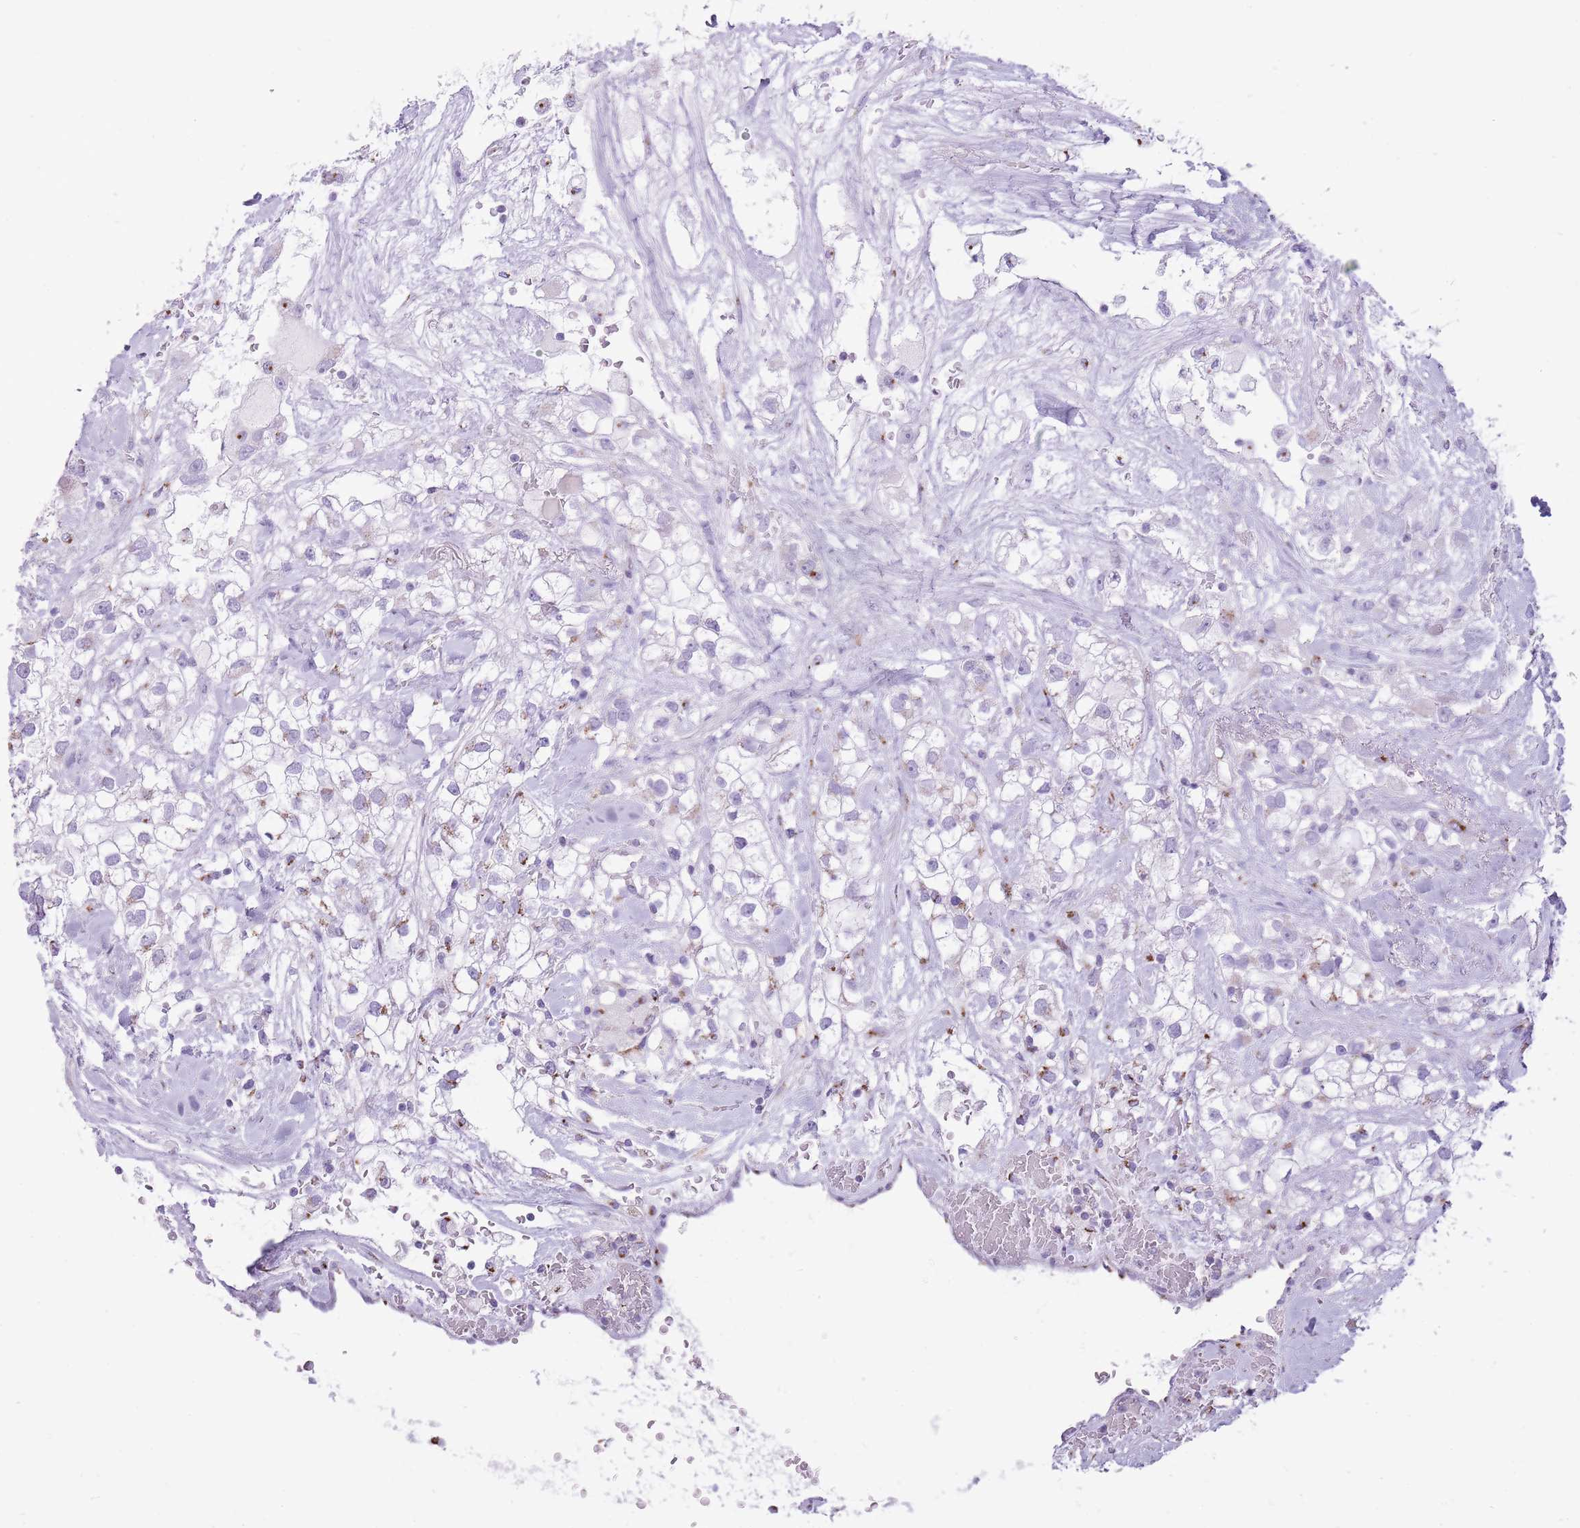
{"staining": {"intensity": "moderate", "quantity": "<25%", "location": "cytoplasmic/membranous"}, "tissue": "renal cancer", "cell_type": "Tumor cells", "image_type": "cancer", "snomed": [{"axis": "morphology", "description": "Adenocarcinoma, NOS"}, {"axis": "topography", "description": "Kidney"}], "caption": "Immunohistochemical staining of human renal adenocarcinoma reveals moderate cytoplasmic/membranous protein positivity in approximately <25% of tumor cells. (DAB = brown stain, brightfield microscopy at high magnification).", "gene": "B4GALT2", "patient": {"sex": "male", "age": 59}}